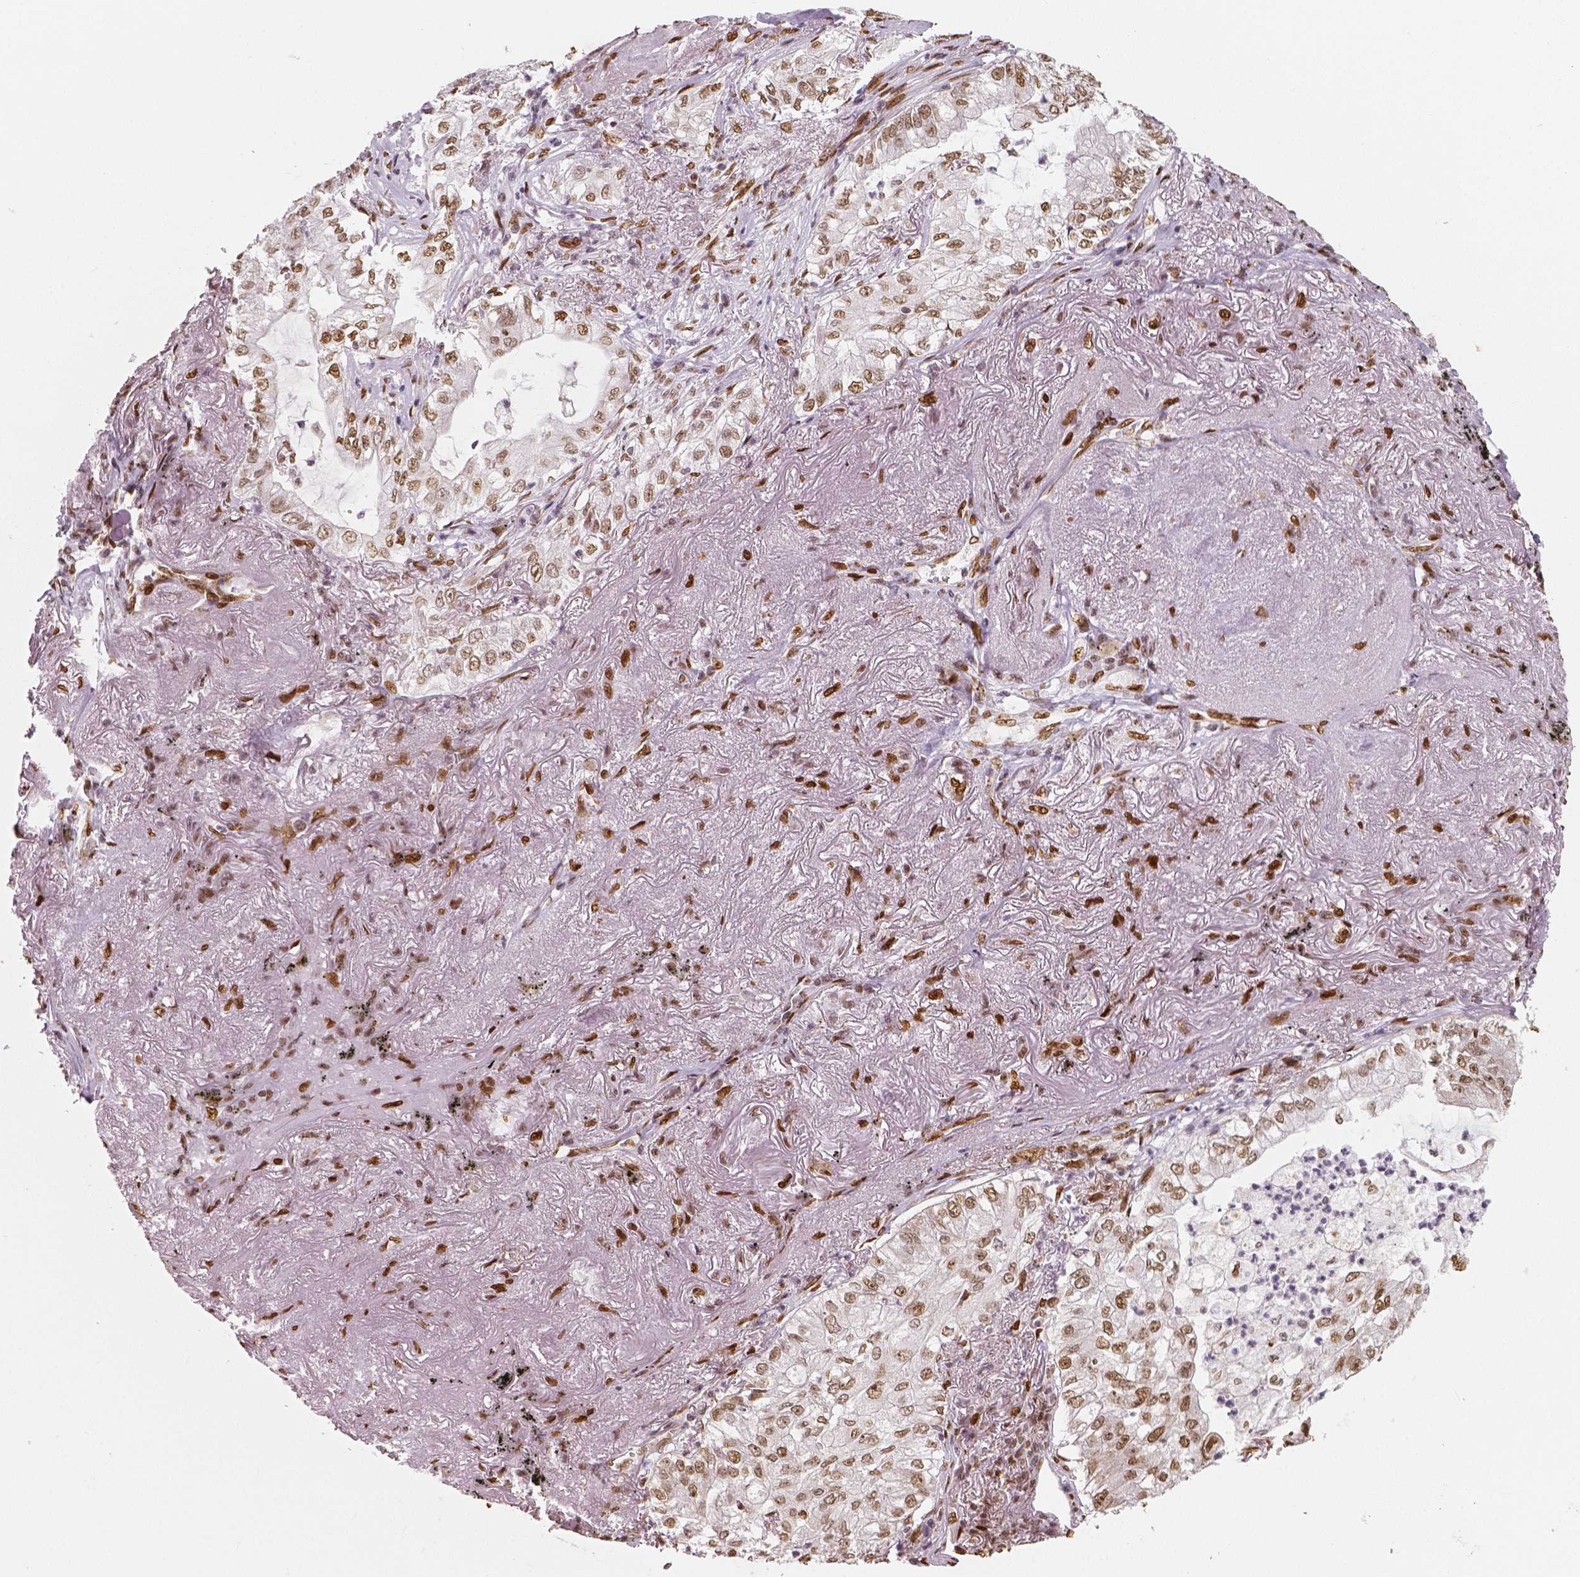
{"staining": {"intensity": "moderate", "quantity": ">75%", "location": "nuclear"}, "tissue": "lung cancer", "cell_type": "Tumor cells", "image_type": "cancer", "snomed": [{"axis": "morphology", "description": "Adenocarcinoma, NOS"}, {"axis": "topography", "description": "Lung"}], "caption": "Human lung cancer (adenocarcinoma) stained with a protein marker demonstrates moderate staining in tumor cells.", "gene": "NUCKS1", "patient": {"sex": "female", "age": 73}}